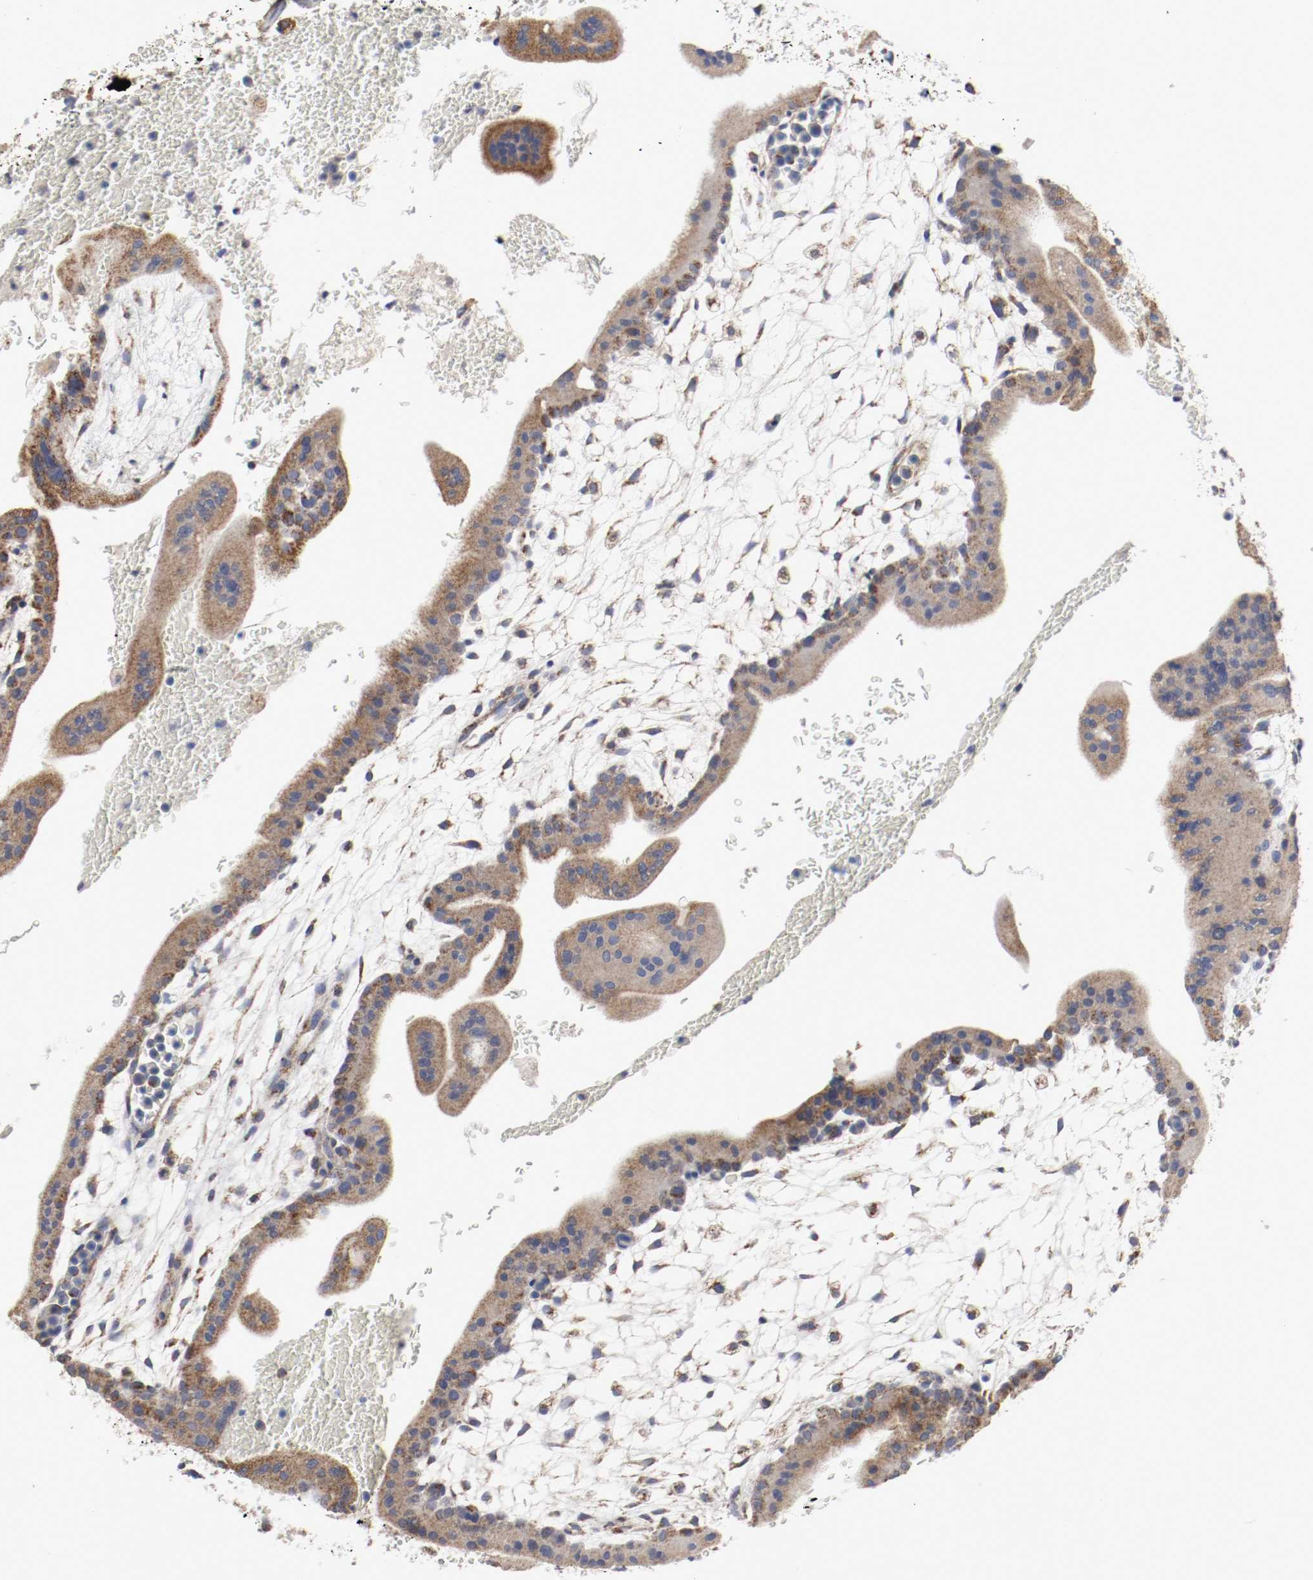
{"staining": {"intensity": "moderate", "quantity": ">75%", "location": "cytoplasmic/membranous"}, "tissue": "placenta", "cell_type": "Decidual cells", "image_type": "normal", "snomed": [{"axis": "morphology", "description": "Normal tissue, NOS"}, {"axis": "topography", "description": "Placenta"}], "caption": "High-power microscopy captured an IHC image of unremarkable placenta, revealing moderate cytoplasmic/membranous expression in about >75% of decidual cells. (DAB IHC, brown staining for protein, blue staining for nuclei).", "gene": "AFG3L2", "patient": {"sex": "female", "age": 35}}